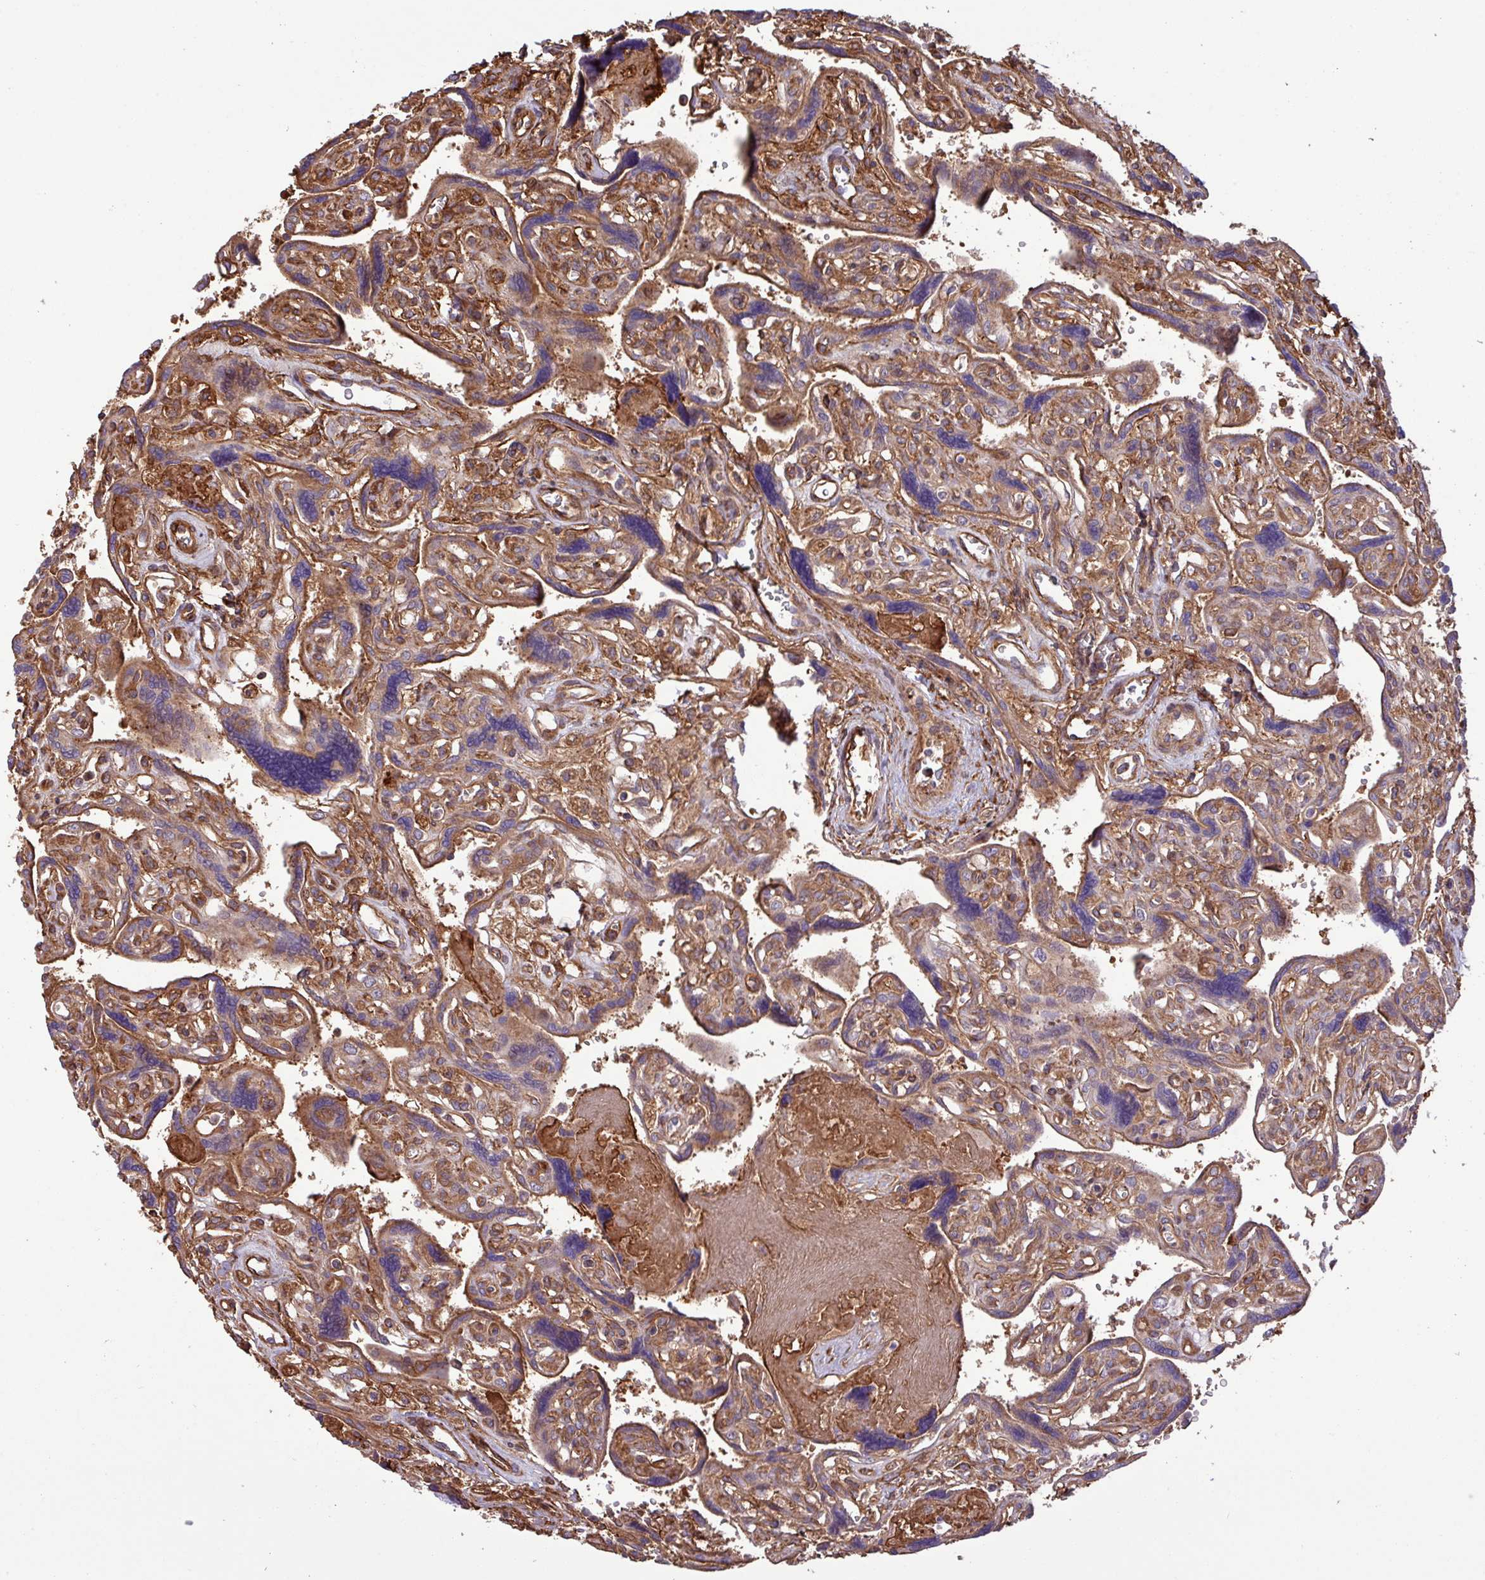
{"staining": {"intensity": "moderate", "quantity": ">75%", "location": "cytoplasmic/membranous"}, "tissue": "placenta", "cell_type": "Trophoblastic cells", "image_type": "normal", "snomed": [{"axis": "morphology", "description": "Normal tissue, NOS"}, {"axis": "topography", "description": "Placenta"}], "caption": "DAB (3,3'-diaminobenzidine) immunohistochemical staining of normal human placenta displays moderate cytoplasmic/membranous protein positivity in about >75% of trophoblastic cells.", "gene": "ZNF300", "patient": {"sex": "female", "age": 39}}